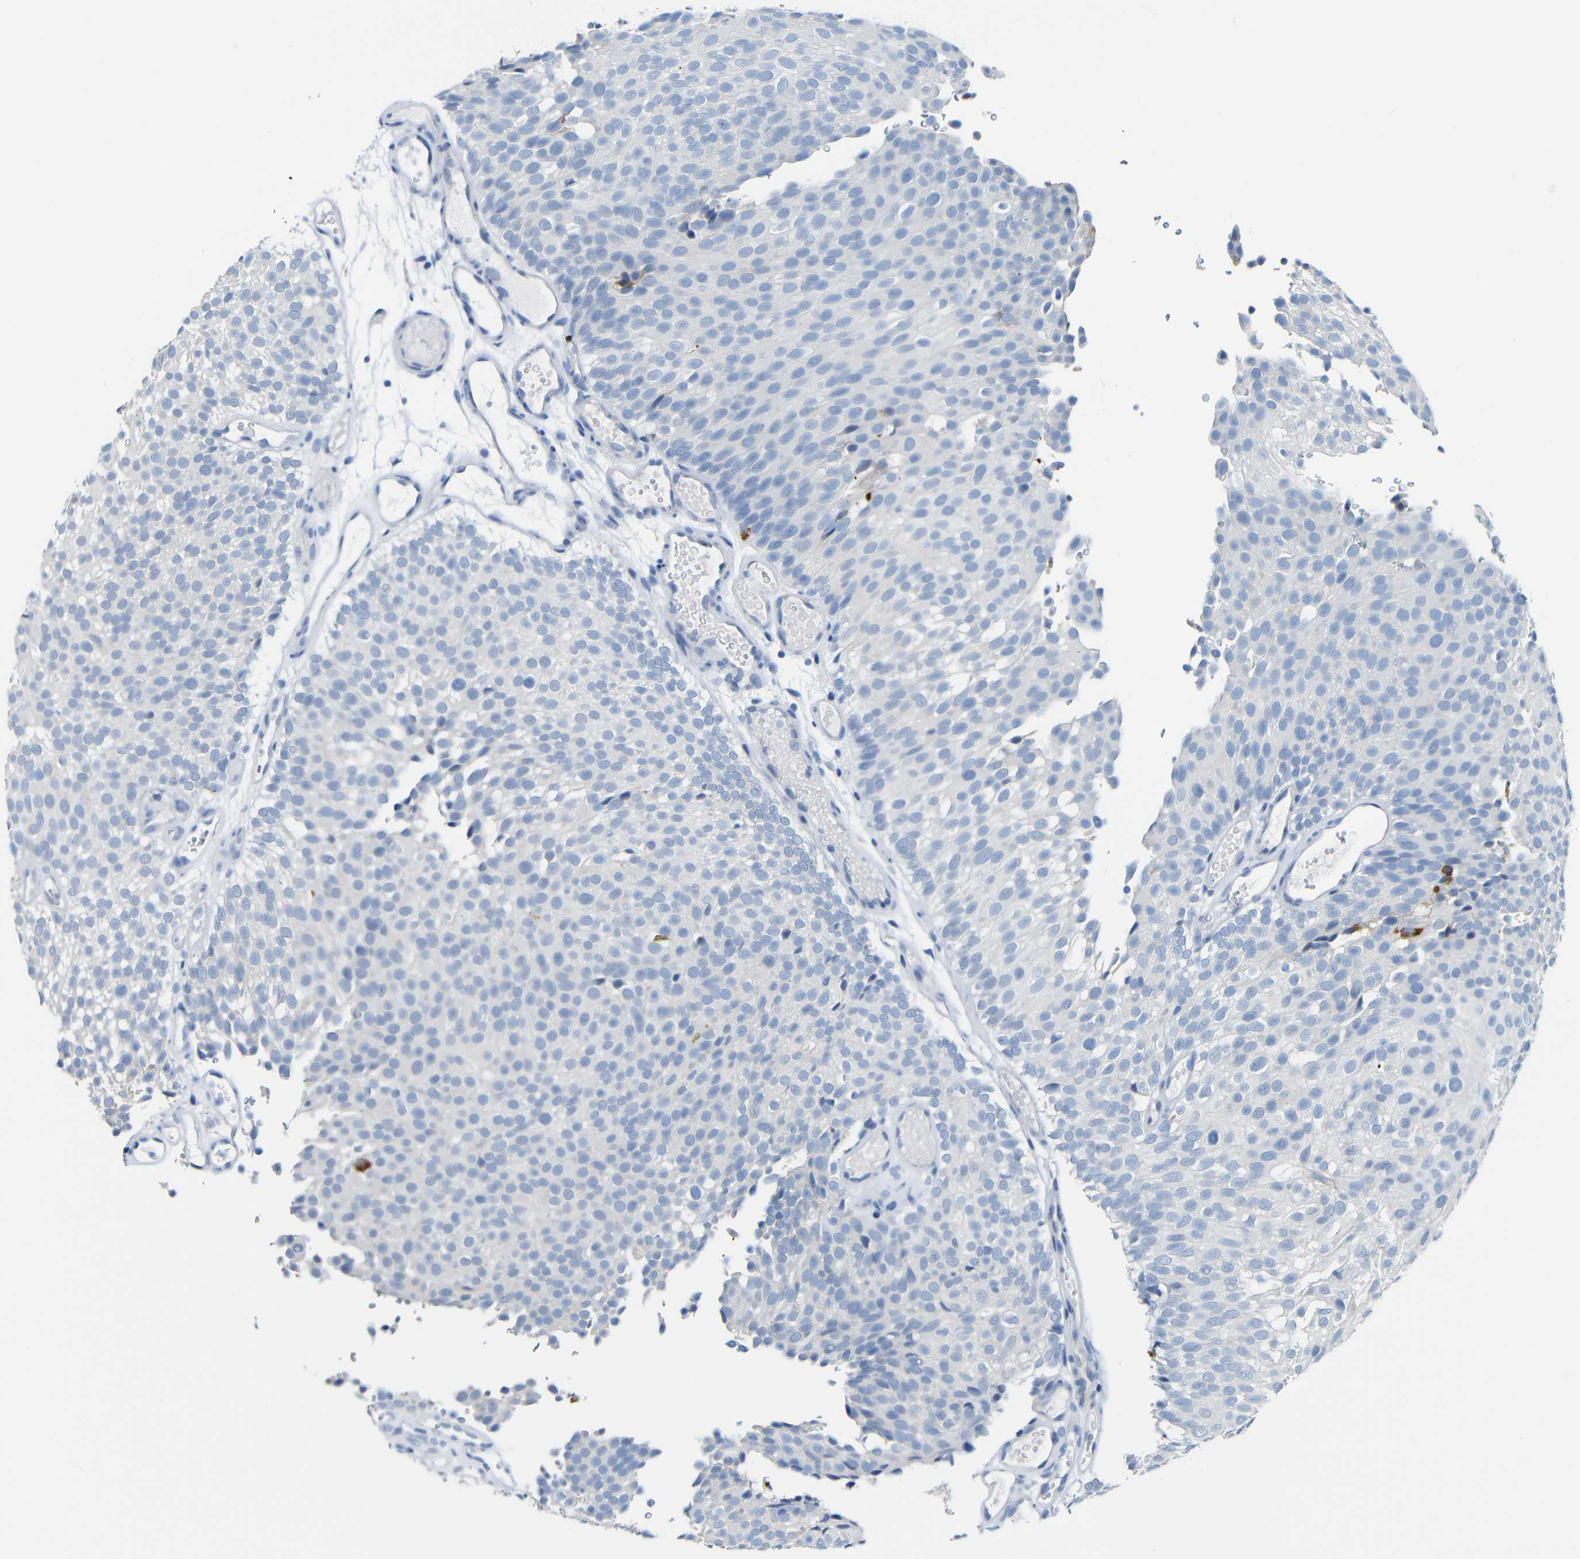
{"staining": {"intensity": "moderate", "quantity": "<25%", "location": "cytoplasmic/membranous"}, "tissue": "urothelial cancer", "cell_type": "Tumor cells", "image_type": "cancer", "snomed": [{"axis": "morphology", "description": "Urothelial carcinoma, Low grade"}, {"axis": "topography", "description": "Urinary bladder"}], "caption": "An image of urothelial cancer stained for a protein exhibits moderate cytoplasmic/membranous brown staining in tumor cells. The staining is performed using DAB (3,3'-diaminobenzidine) brown chromogen to label protein expression. The nuclei are counter-stained blue using hematoxylin.", "gene": "C15orf48", "patient": {"sex": "male", "age": 78}}